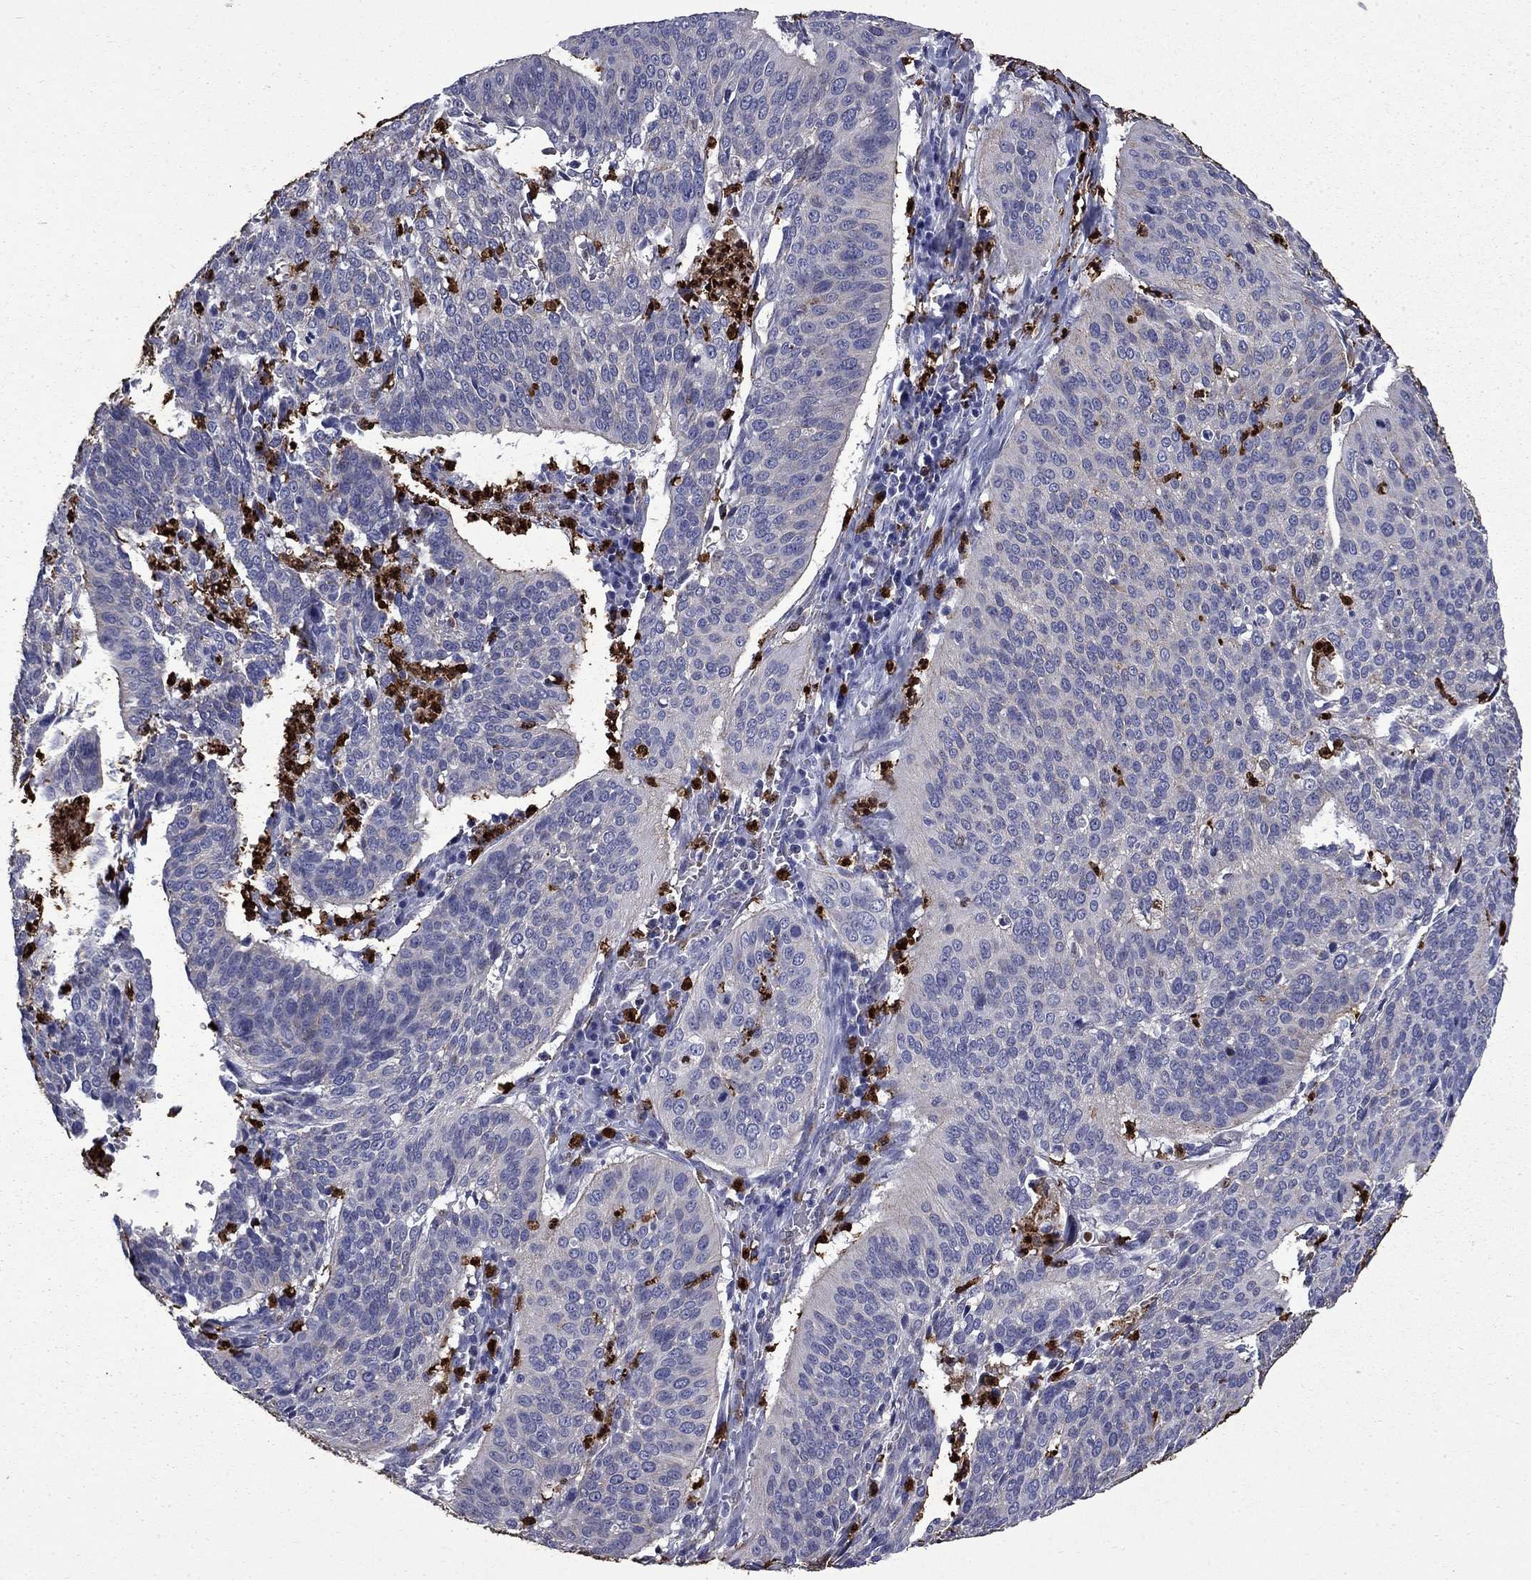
{"staining": {"intensity": "negative", "quantity": "none", "location": "none"}, "tissue": "cervical cancer", "cell_type": "Tumor cells", "image_type": "cancer", "snomed": [{"axis": "morphology", "description": "Normal tissue, NOS"}, {"axis": "morphology", "description": "Squamous cell carcinoma, NOS"}, {"axis": "topography", "description": "Cervix"}], "caption": "Immunohistochemistry (IHC) of cervical cancer demonstrates no positivity in tumor cells.", "gene": "TRIM29", "patient": {"sex": "female", "age": 39}}